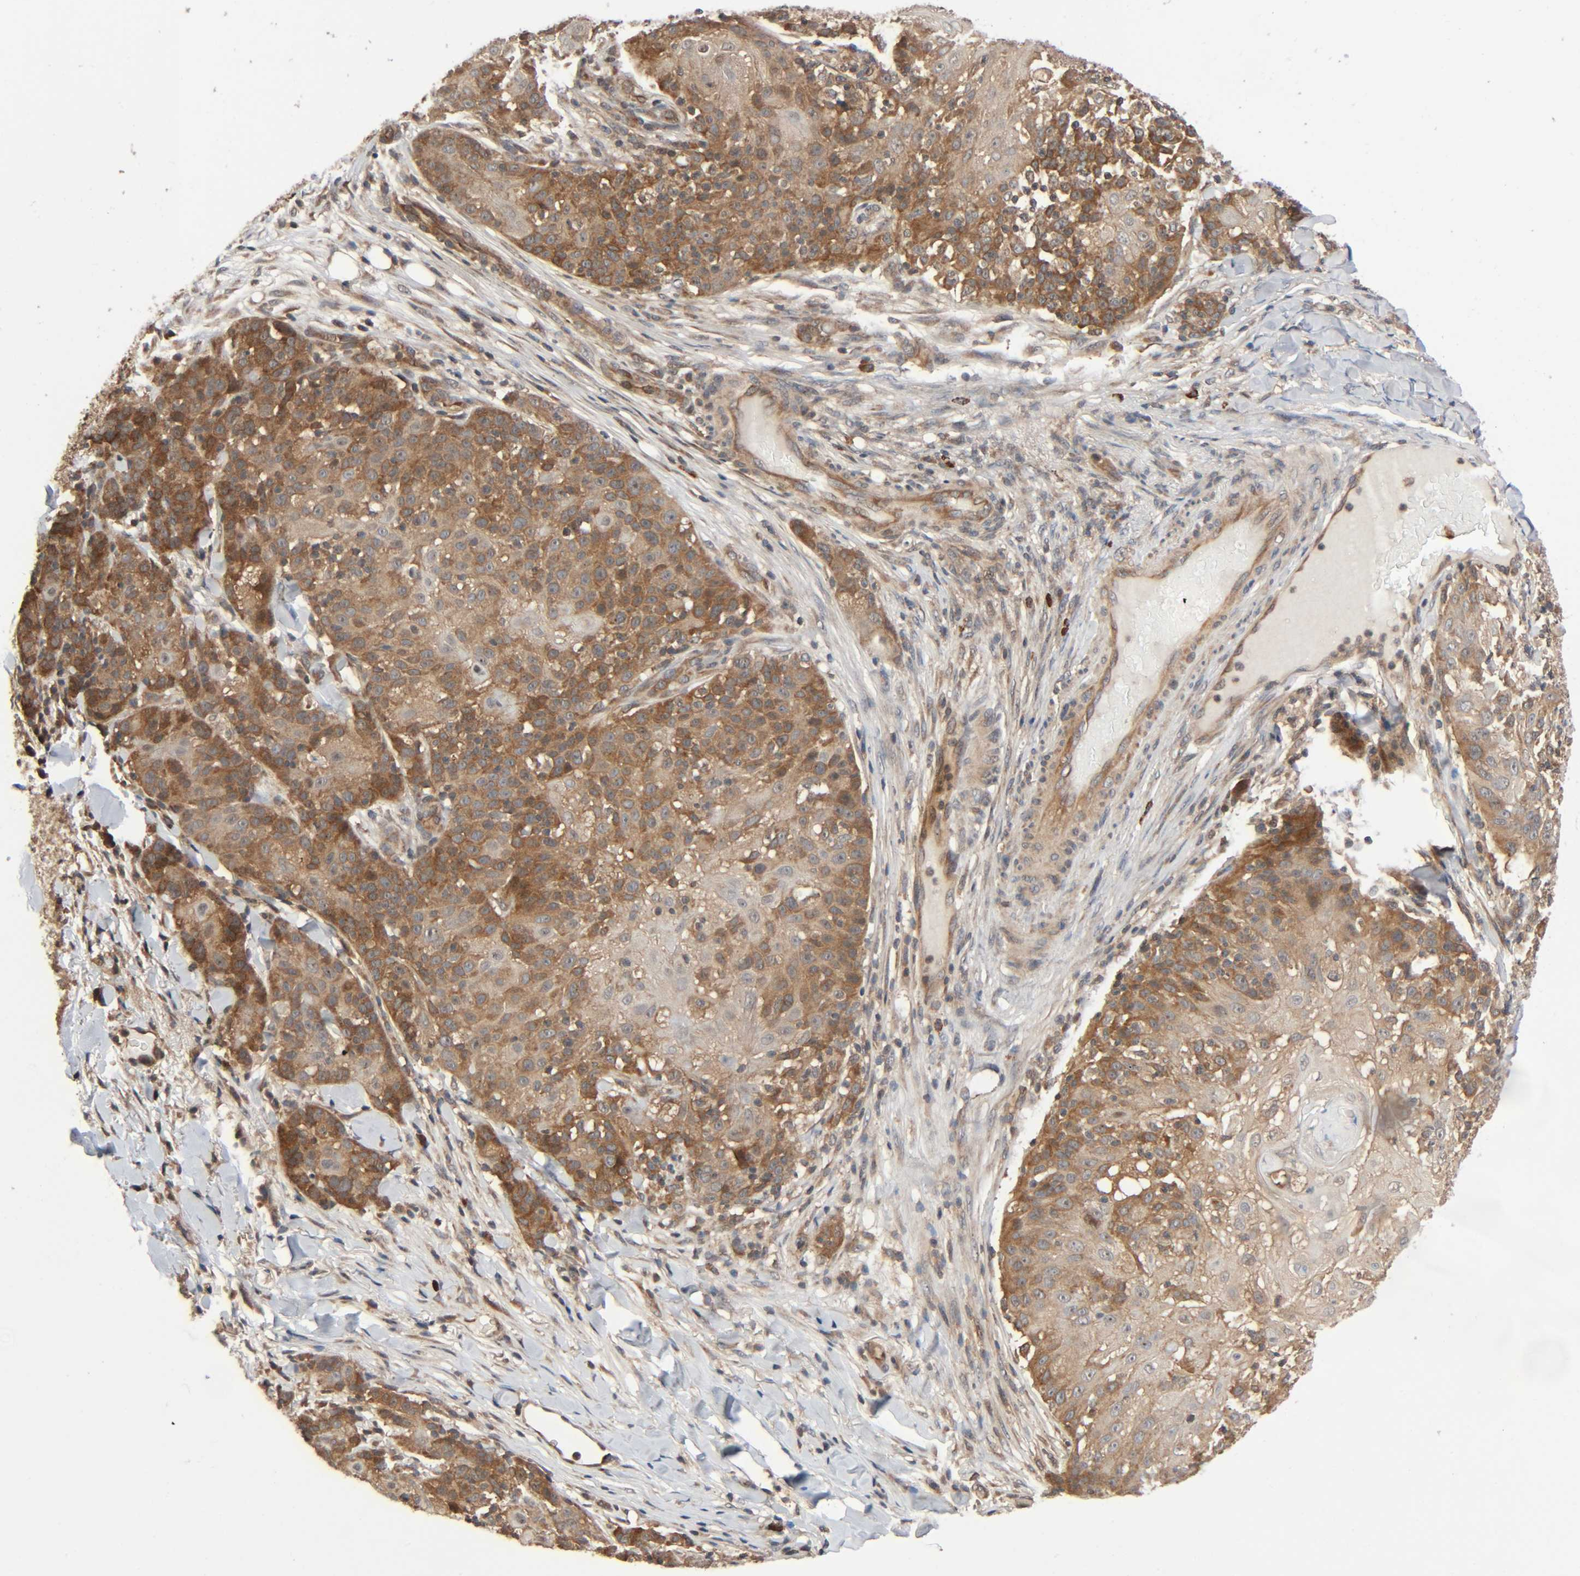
{"staining": {"intensity": "moderate", "quantity": ">75%", "location": "cytoplasmic/membranous"}, "tissue": "skin cancer", "cell_type": "Tumor cells", "image_type": "cancer", "snomed": [{"axis": "morphology", "description": "Normal tissue, NOS"}, {"axis": "morphology", "description": "Squamous cell carcinoma, NOS"}, {"axis": "topography", "description": "Skin"}], "caption": "Squamous cell carcinoma (skin) stained with a protein marker shows moderate staining in tumor cells.", "gene": "PPP2R1B", "patient": {"sex": "female", "age": 83}}